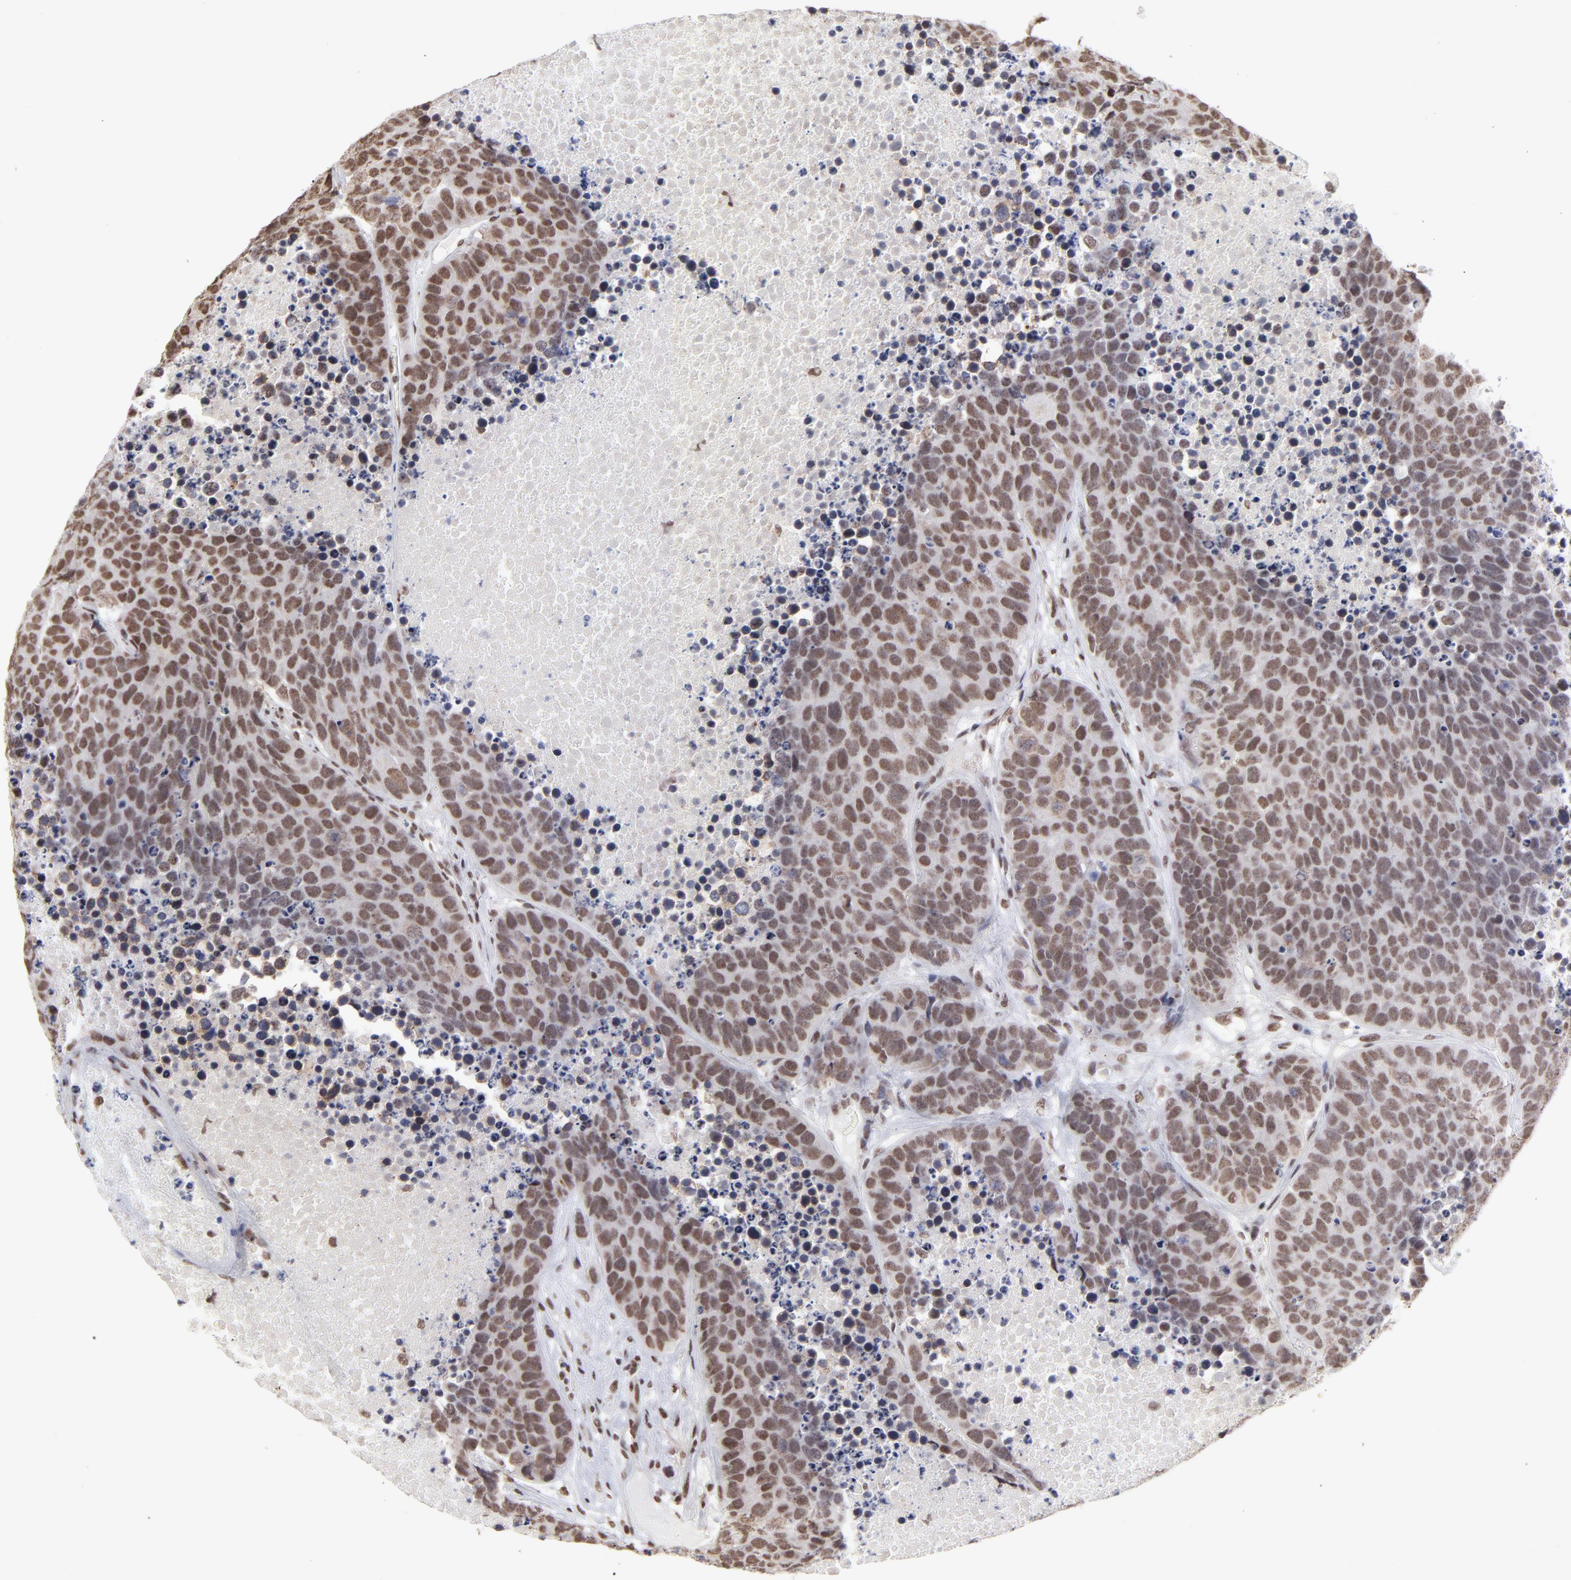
{"staining": {"intensity": "moderate", "quantity": ">75%", "location": "nuclear"}, "tissue": "carcinoid", "cell_type": "Tumor cells", "image_type": "cancer", "snomed": [{"axis": "morphology", "description": "Carcinoid, malignant, NOS"}, {"axis": "topography", "description": "Lung"}], "caption": "High-magnification brightfield microscopy of carcinoid (malignant) stained with DAB (3,3'-diaminobenzidine) (brown) and counterstained with hematoxylin (blue). tumor cells exhibit moderate nuclear expression is appreciated in about>75% of cells.", "gene": "ZNF3", "patient": {"sex": "male", "age": 60}}